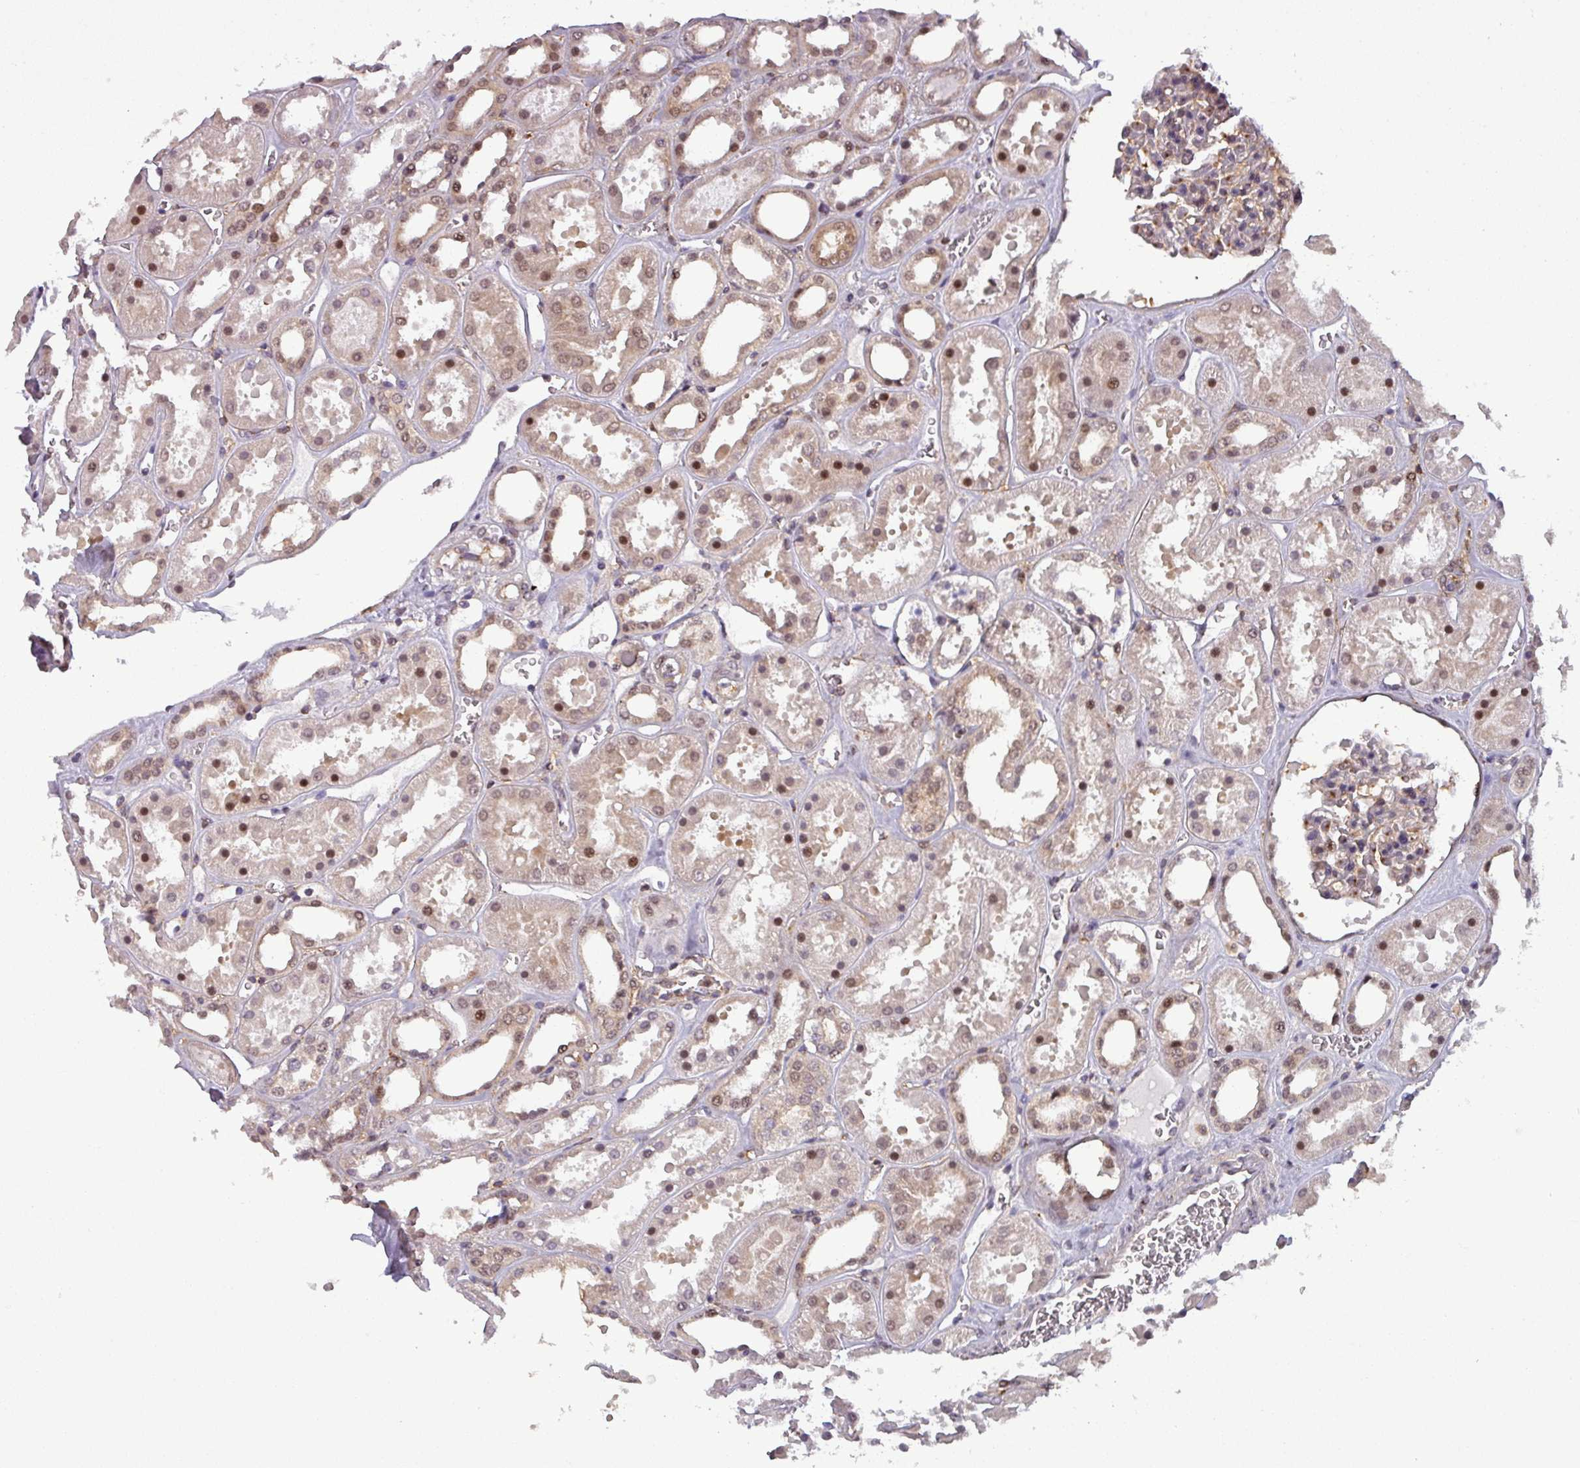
{"staining": {"intensity": "weak", "quantity": "25%-75%", "location": "cytoplasmic/membranous,nuclear"}, "tissue": "kidney", "cell_type": "Cells in glomeruli", "image_type": "normal", "snomed": [{"axis": "morphology", "description": "Normal tissue, NOS"}, {"axis": "topography", "description": "Kidney"}], "caption": "A brown stain labels weak cytoplasmic/membranous,nuclear positivity of a protein in cells in glomeruli of normal human kidney. (Brightfield microscopy of DAB IHC at high magnification).", "gene": "NPFFR1", "patient": {"sex": "female", "age": 41}}